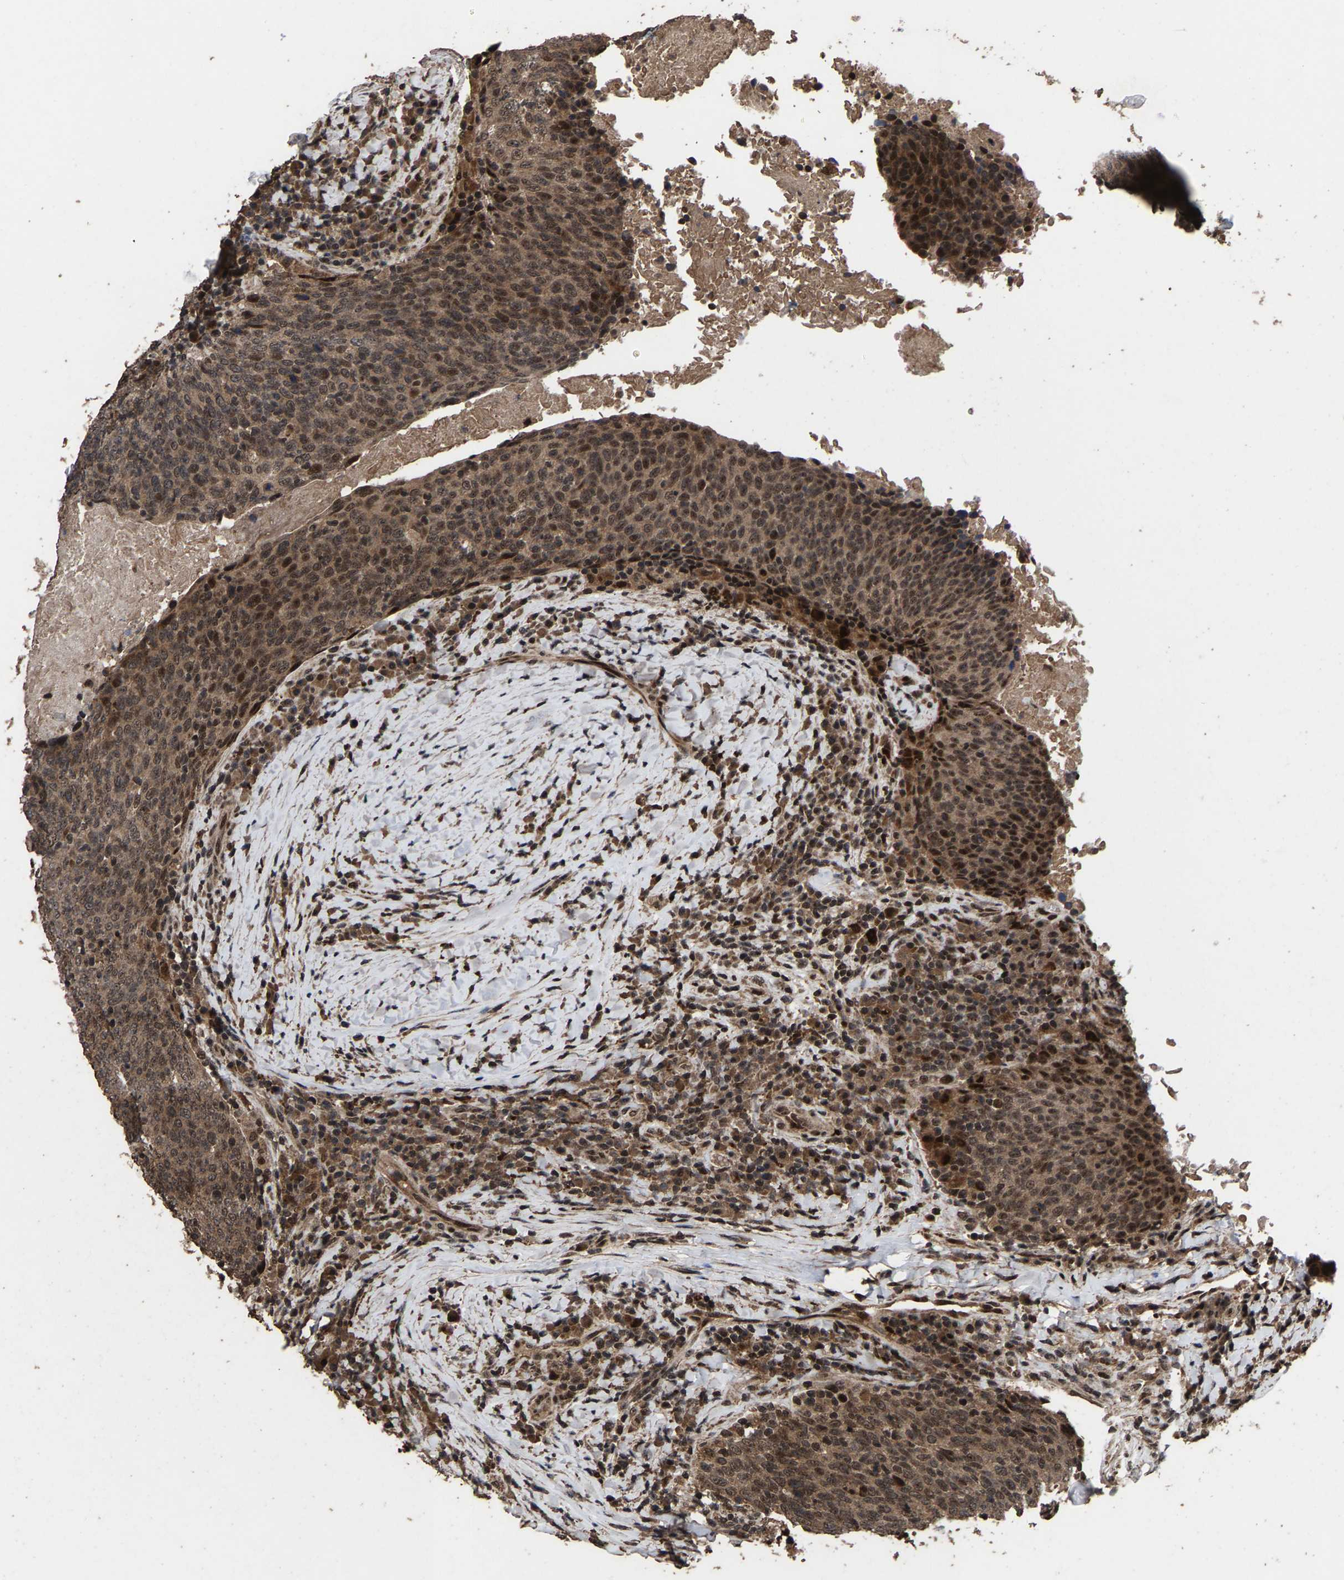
{"staining": {"intensity": "moderate", "quantity": ">75%", "location": "cytoplasmic/membranous,nuclear"}, "tissue": "head and neck cancer", "cell_type": "Tumor cells", "image_type": "cancer", "snomed": [{"axis": "morphology", "description": "Squamous cell carcinoma, NOS"}, {"axis": "morphology", "description": "Squamous cell carcinoma, metastatic, NOS"}, {"axis": "topography", "description": "Lymph node"}, {"axis": "topography", "description": "Head-Neck"}], "caption": "IHC staining of metastatic squamous cell carcinoma (head and neck), which displays medium levels of moderate cytoplasmic/membranous and nuclear expression in approximately >75% of tumor cells indicating moderate cytoplasmic/membranous and nuclear protein expression. The staining was performed using DAB (brown) for protein detection and nuclei were counterstained in hematoxylin (blue).", "gene": "HAUS6", "patient": {"sex": "male", "age": 62}}